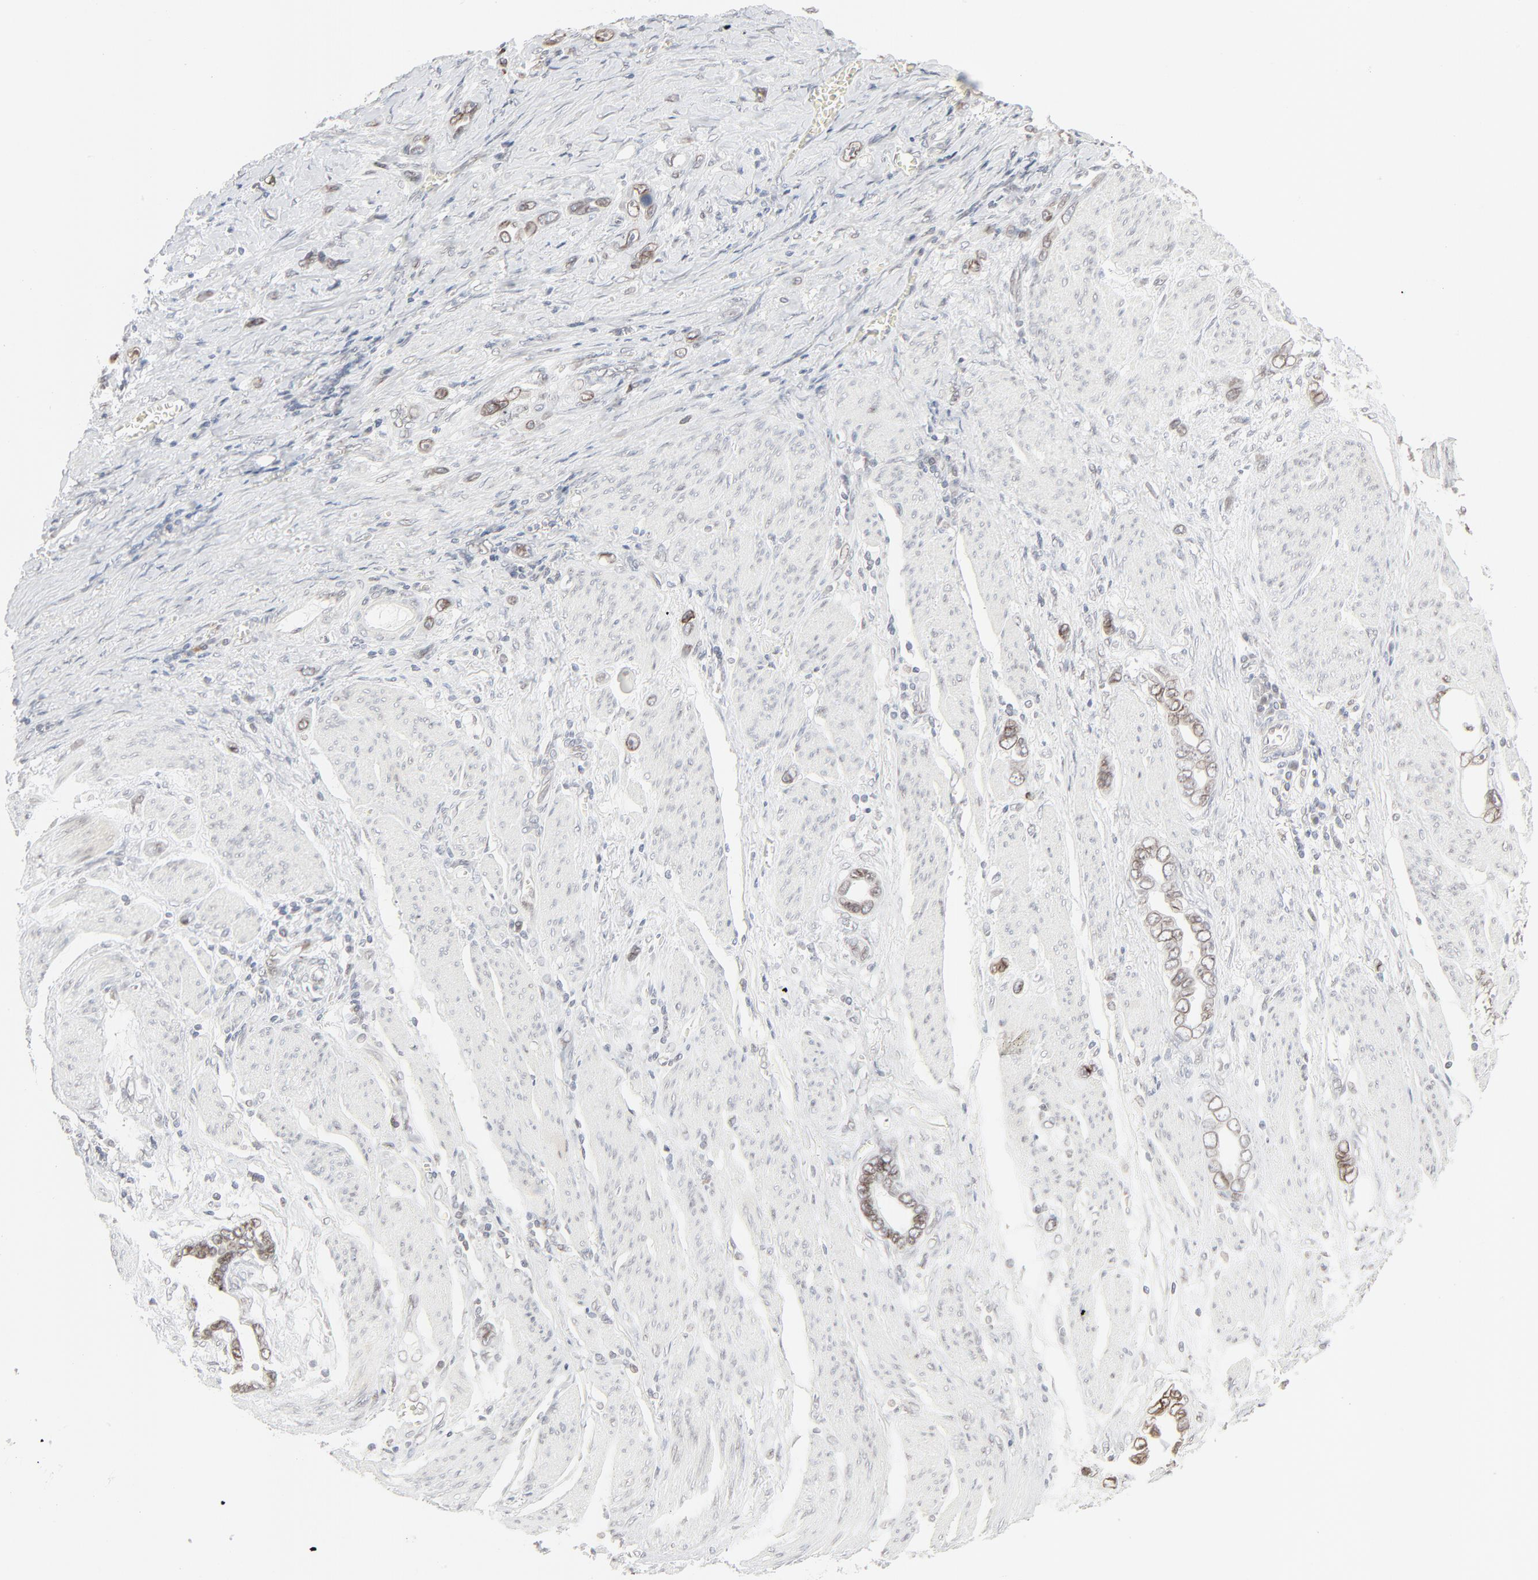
{"staining": {"intensity": "weak", "quantity": ">75%", "location": "cytoplasmic/membranous,nuclear"}, "tissue": "stomach cancer", "cell_type": "Tumor cells", "image_type": "cancer", "snomed": [{"axis": "morphology", "description": "Adenocarcinoma, NOS"}, {"axis": "topography", "description": "Stomach"}], "caption": "An immunohistochemistry (IHC) histopathology image of neoplastic tissue is shown. Protein staining in brown labels weak cytoplasmic/membranous and nuclear positivity in stomach cancer within tumor cells. (Brightfield microscopy of DAB IHC at high magnification).", "gene": "MAD1L1", "patient": {"sex": "male", "age": 78}}